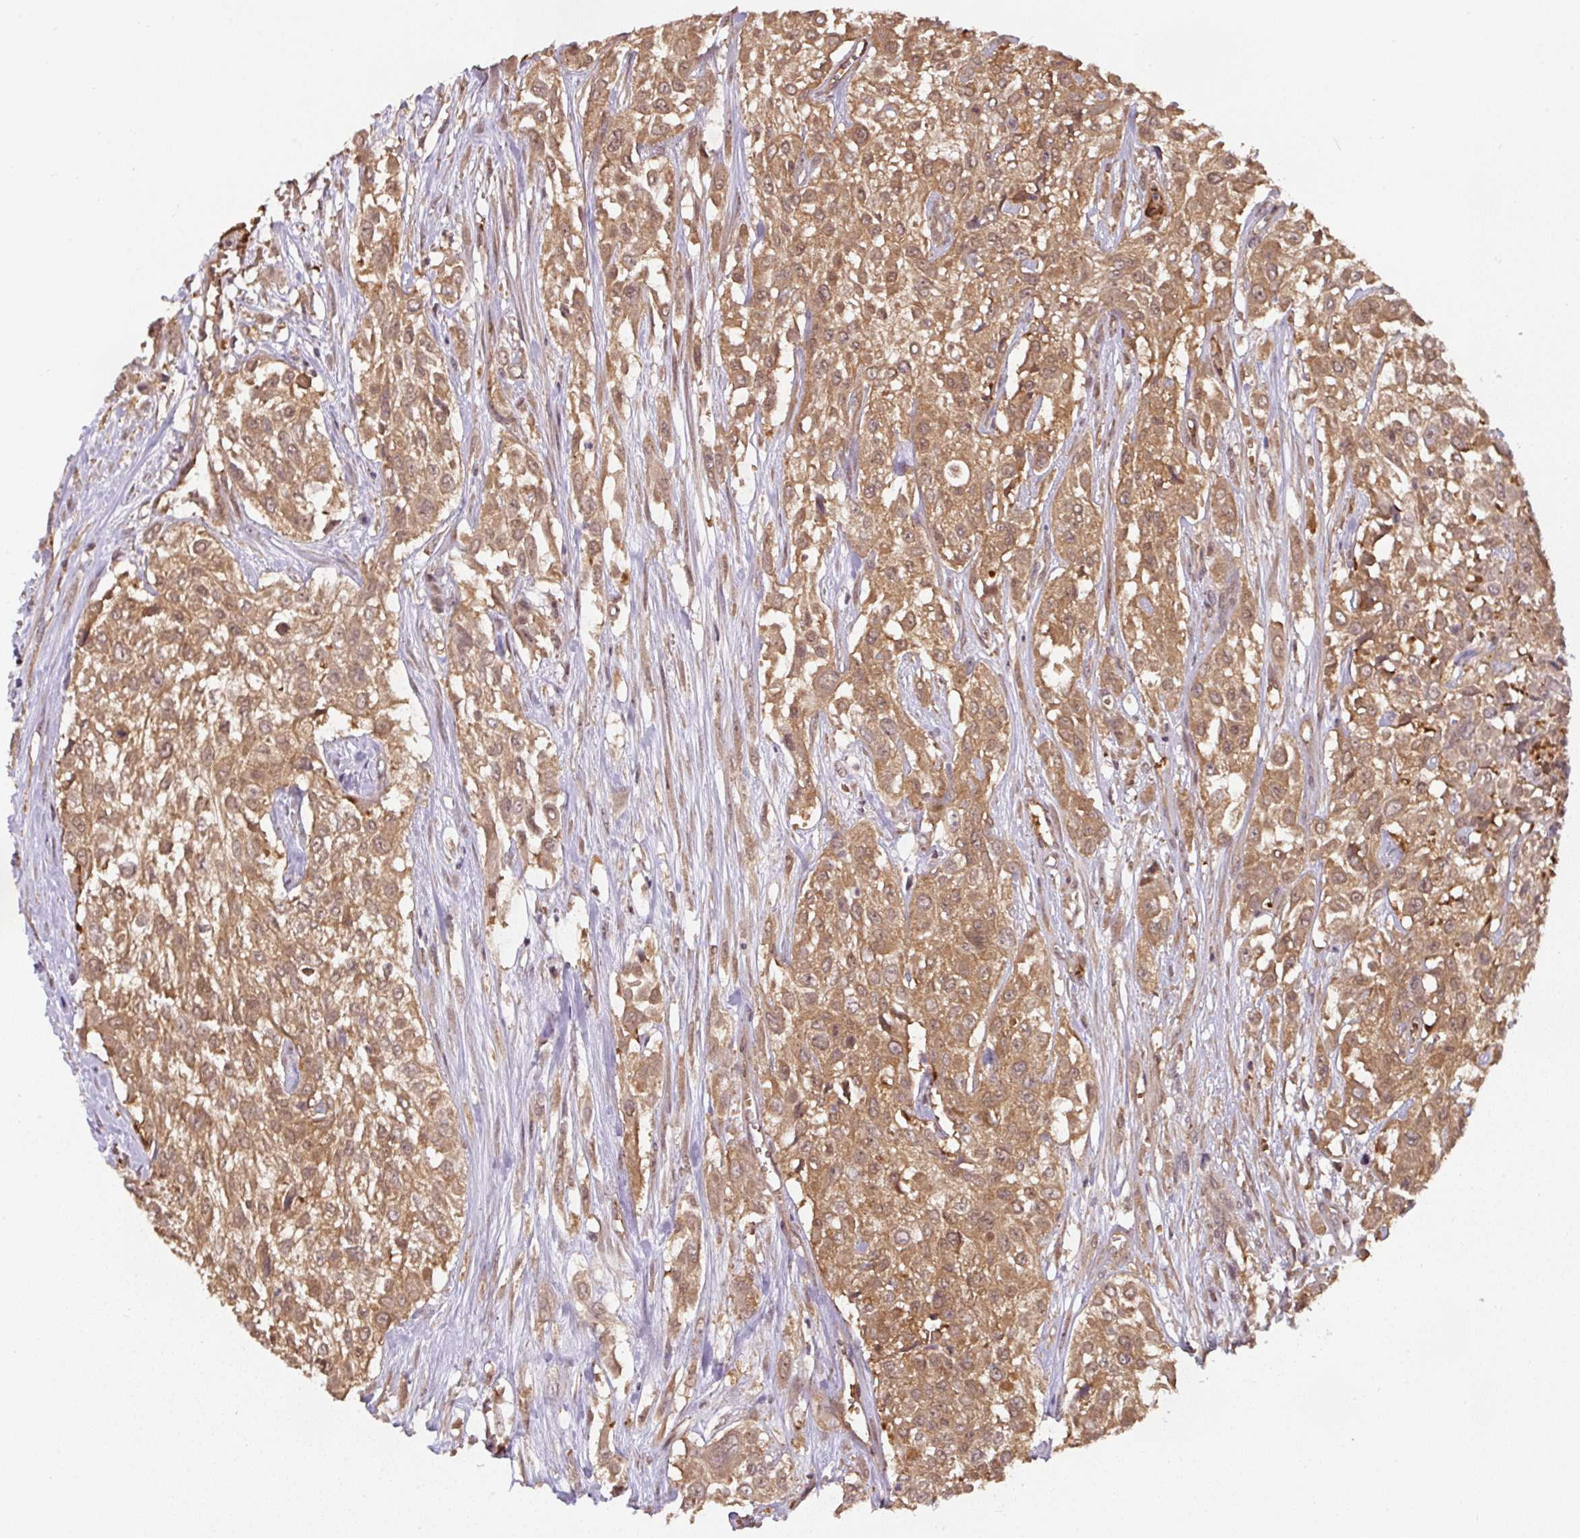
{"staining": {"intensity": "moderate", "quantity": ">75%", "location": "cytoplasmic/membranous"}, "tissue": "urothelial cancer", "cell_type": "Tumor cells", "image_type": "cancer", "snomed": [{"axis": "morphology", "description": "Urothelial carcinoma, High grade"}, {"axis": "topography", "description": "Urinary bladder"}], "caption": "Immunohistochemistry (IHC) of human urothelial cancer reveals medium levels of moderate cytoplasmic/membranous staining in about >75% of tumor cells. (DAB IHC, brown staining for protein, blue staining for nuclei).", "gene": "ST13", "patient": {"sex": "male", "age": 57}}